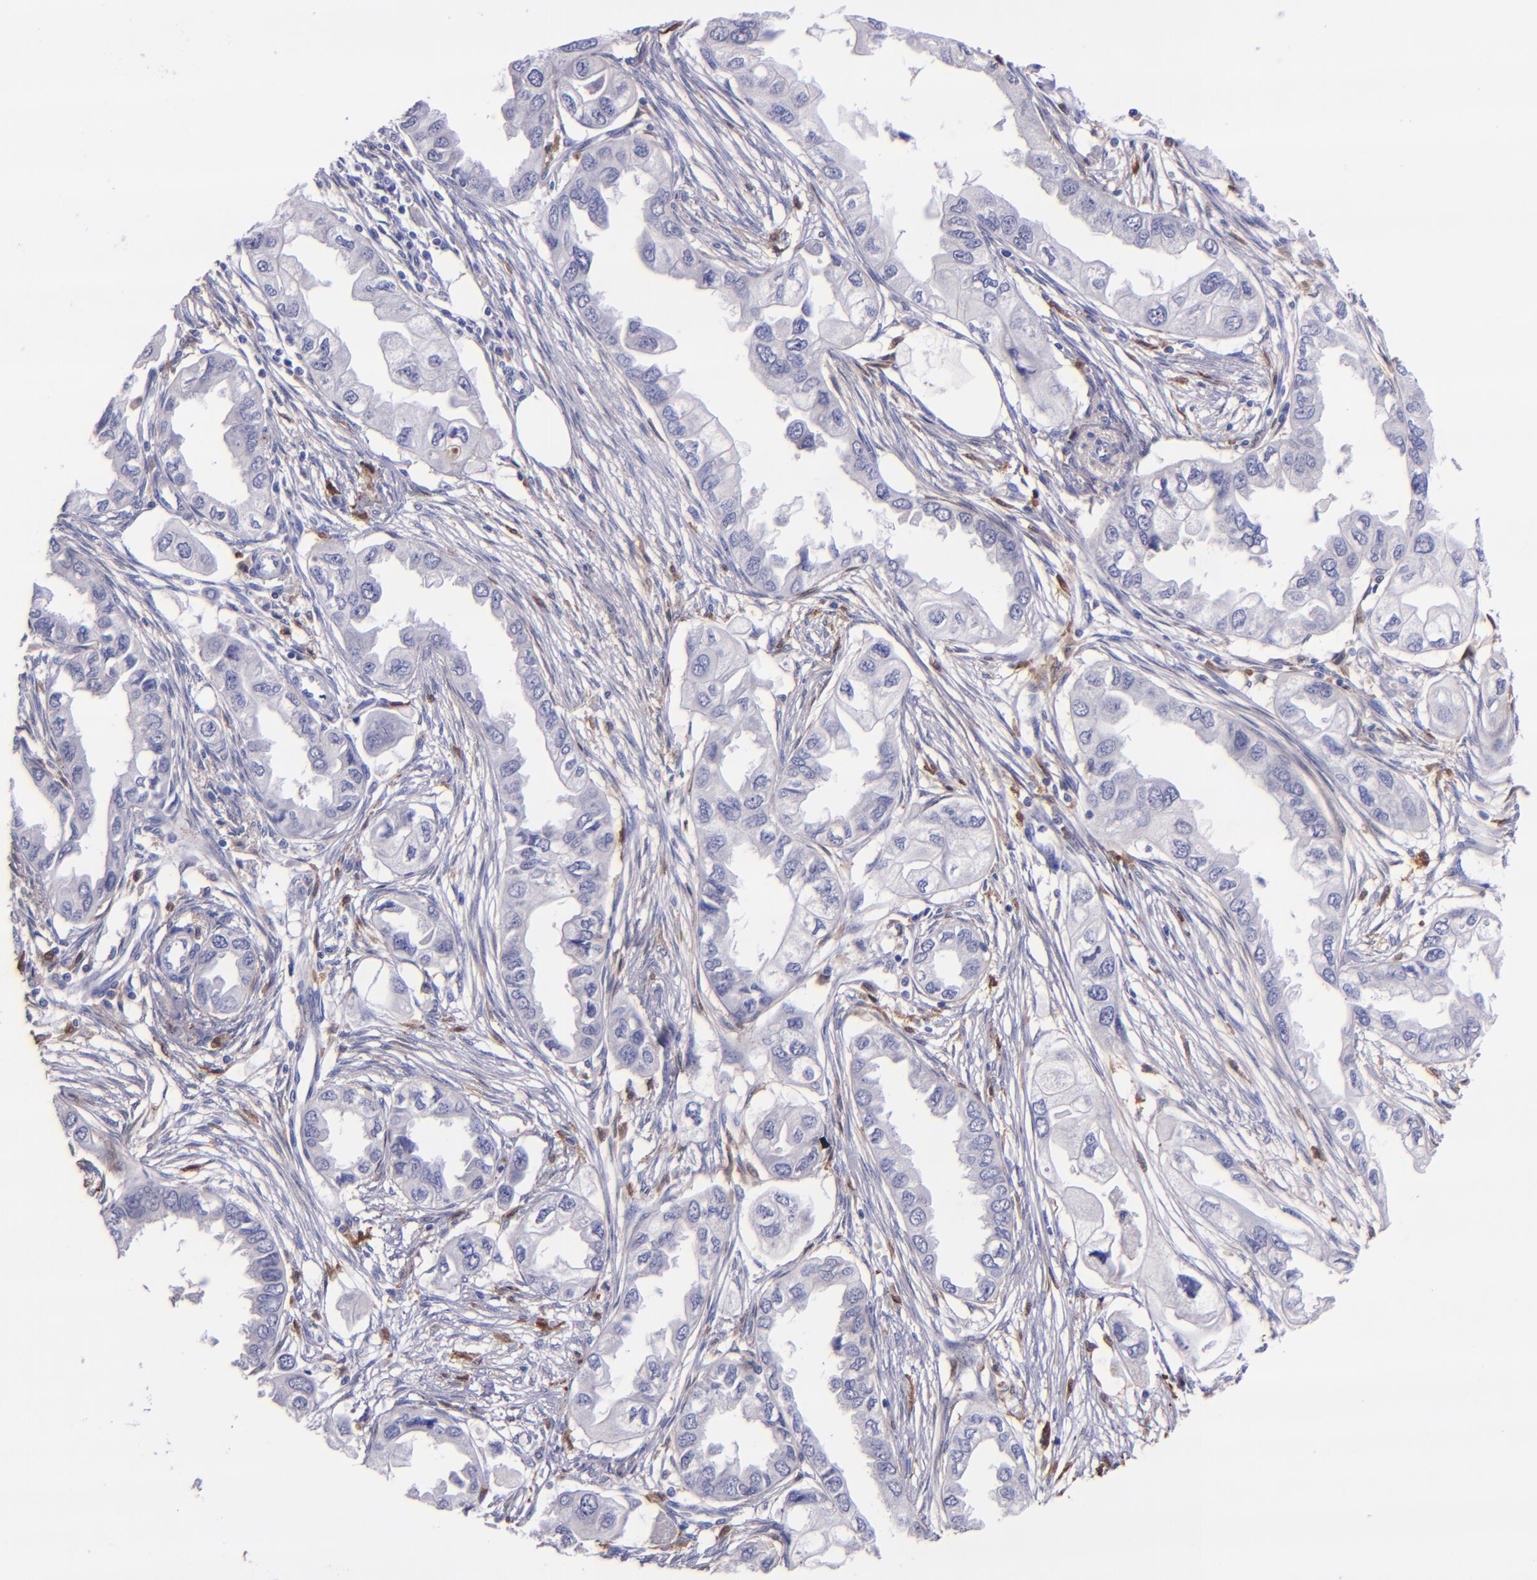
{"staining": {"intensity": "negative", "quantity": "none", "location": "none"}, "tissue": "endometrial cancer", "cell_type": "Tumor cells", "image_type": "cancer", "snomed": [{"axis": "morphology", "description": "Adenocarcinoma, NOS"}, {"axis": "topography", "description": "Endometrium"}], "caption": "Photomicrograph shows no protein positivity in tumor cells of endometrial cancer (adenocarcinoma) tissue. (DAB immunohistochemistry (IHC) with hematoxylin counter stain).", "gene": "F13A1", "patient": {"sex": "female", "age": 67}}